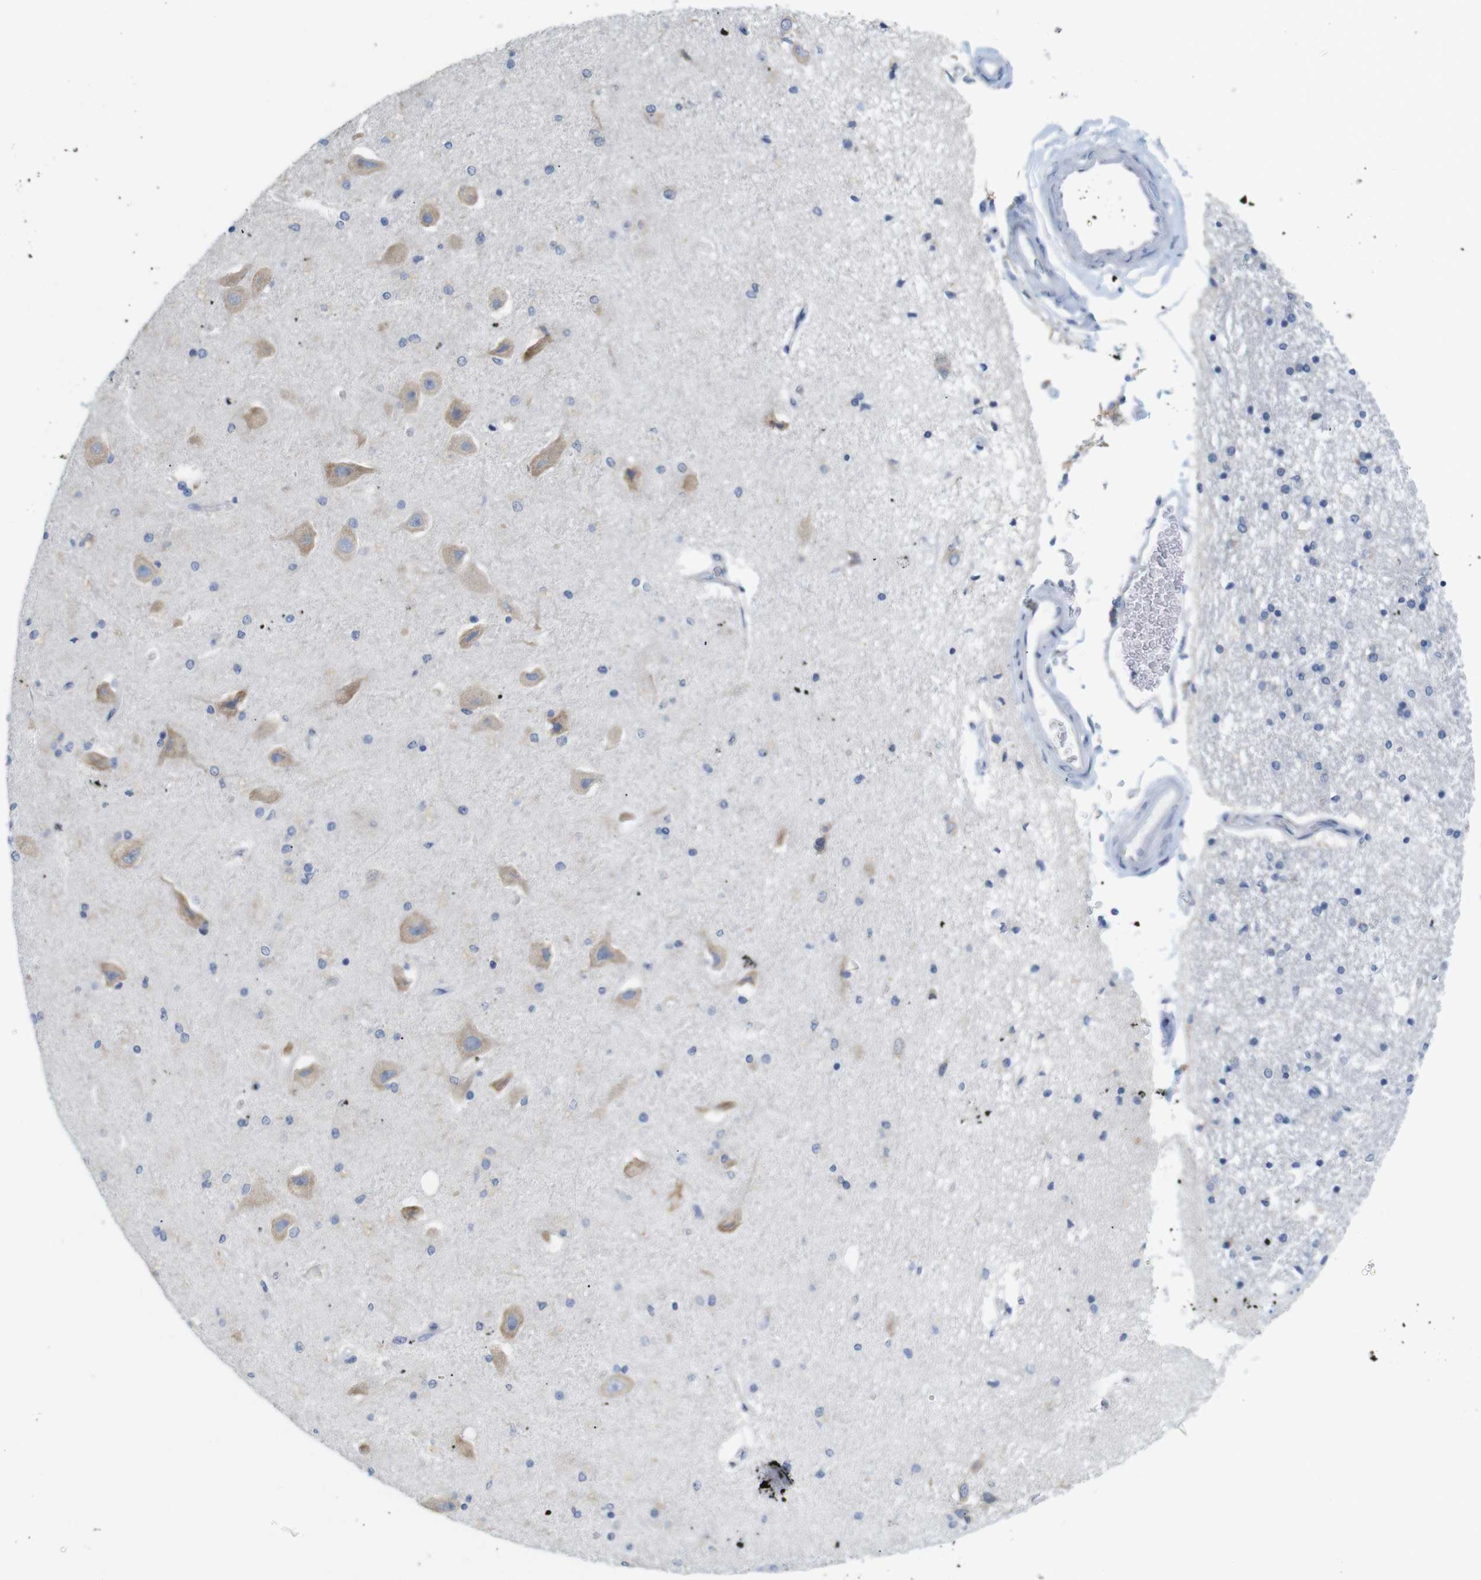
{"staining": {"intensity": "negative", "quantity": "none", "location": "none"}, "tissue": "hippocampus", "cell_type": "Glial cells", "image_type": "normal", "snomed": [{"axis": "morphology", "description": "Normal tissue, NOS"}, {"axis": "topography", "description": "Hippocampus"}], "caption": "This is an immunohistochemistry (IHC) histopathology image of normal hippocampus. There is no expression in glial cells.", "gene": "NEBL", "patient": {"sex": "female", "age": 54}}